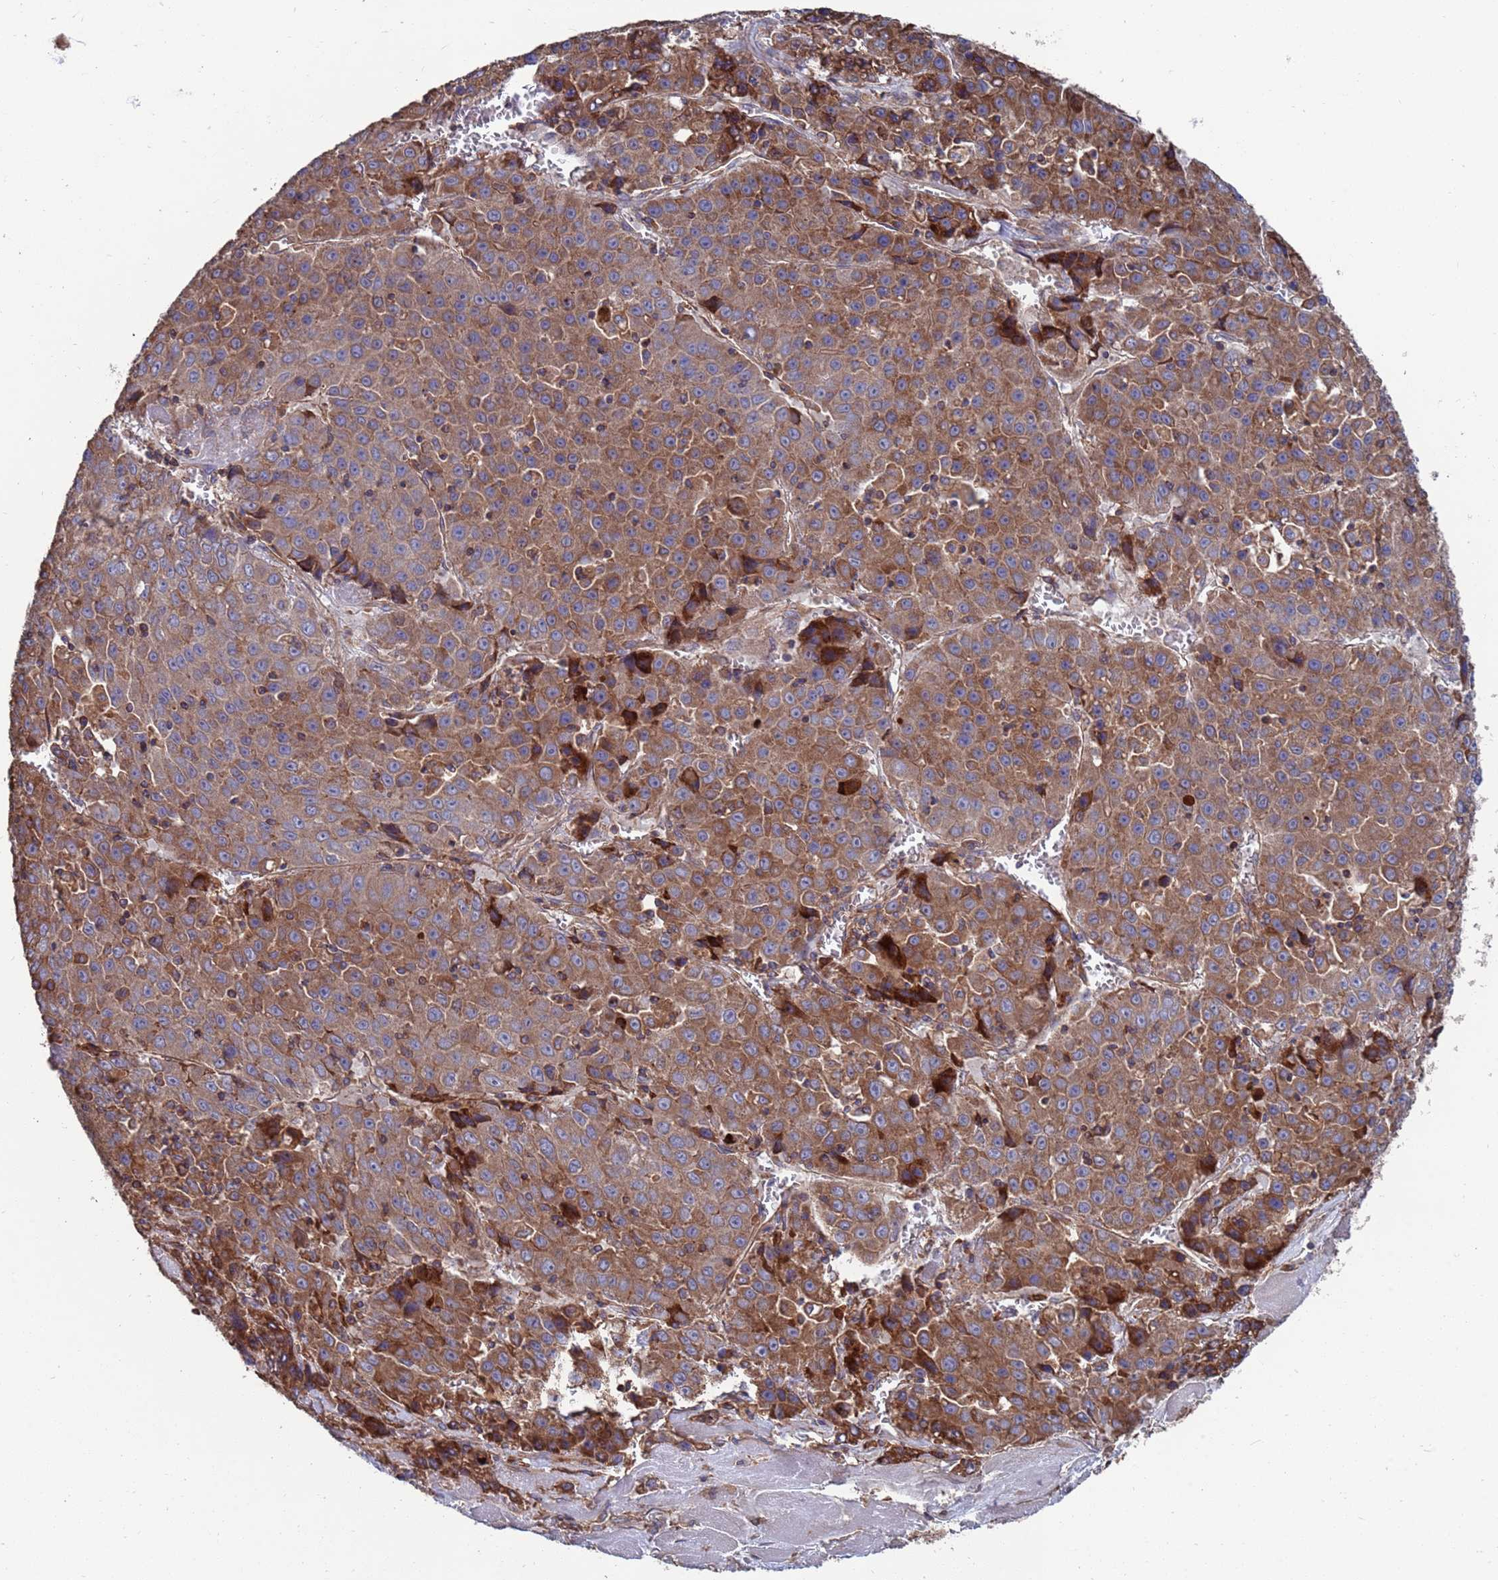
{"staining": {"intensity": "moderate", "quantity": ">75%", "location": "cytoplasmic/membranous"}, "tissue": "liver cancer", "cell_type": "Tumor cells", "image_type": "cancer", "snomed": [{"axis": "morphology", "description": "Carcinoma, Hepatocellular, NOS"}, {"axis": "topography", "description": "Liver"}], "caption": "Protein staining of hepatocellular carcinoma (liver) tissue reveals moderate cytoplasmic/membranous positivity in approximately >75% of tumor cells. (DAB (3,3'-diaminobenzidine) IHC, brown staining for protein, blue staining for nuclei).", "gene": "PYCR1", "patient": {"sex": "female", "age": 53}}